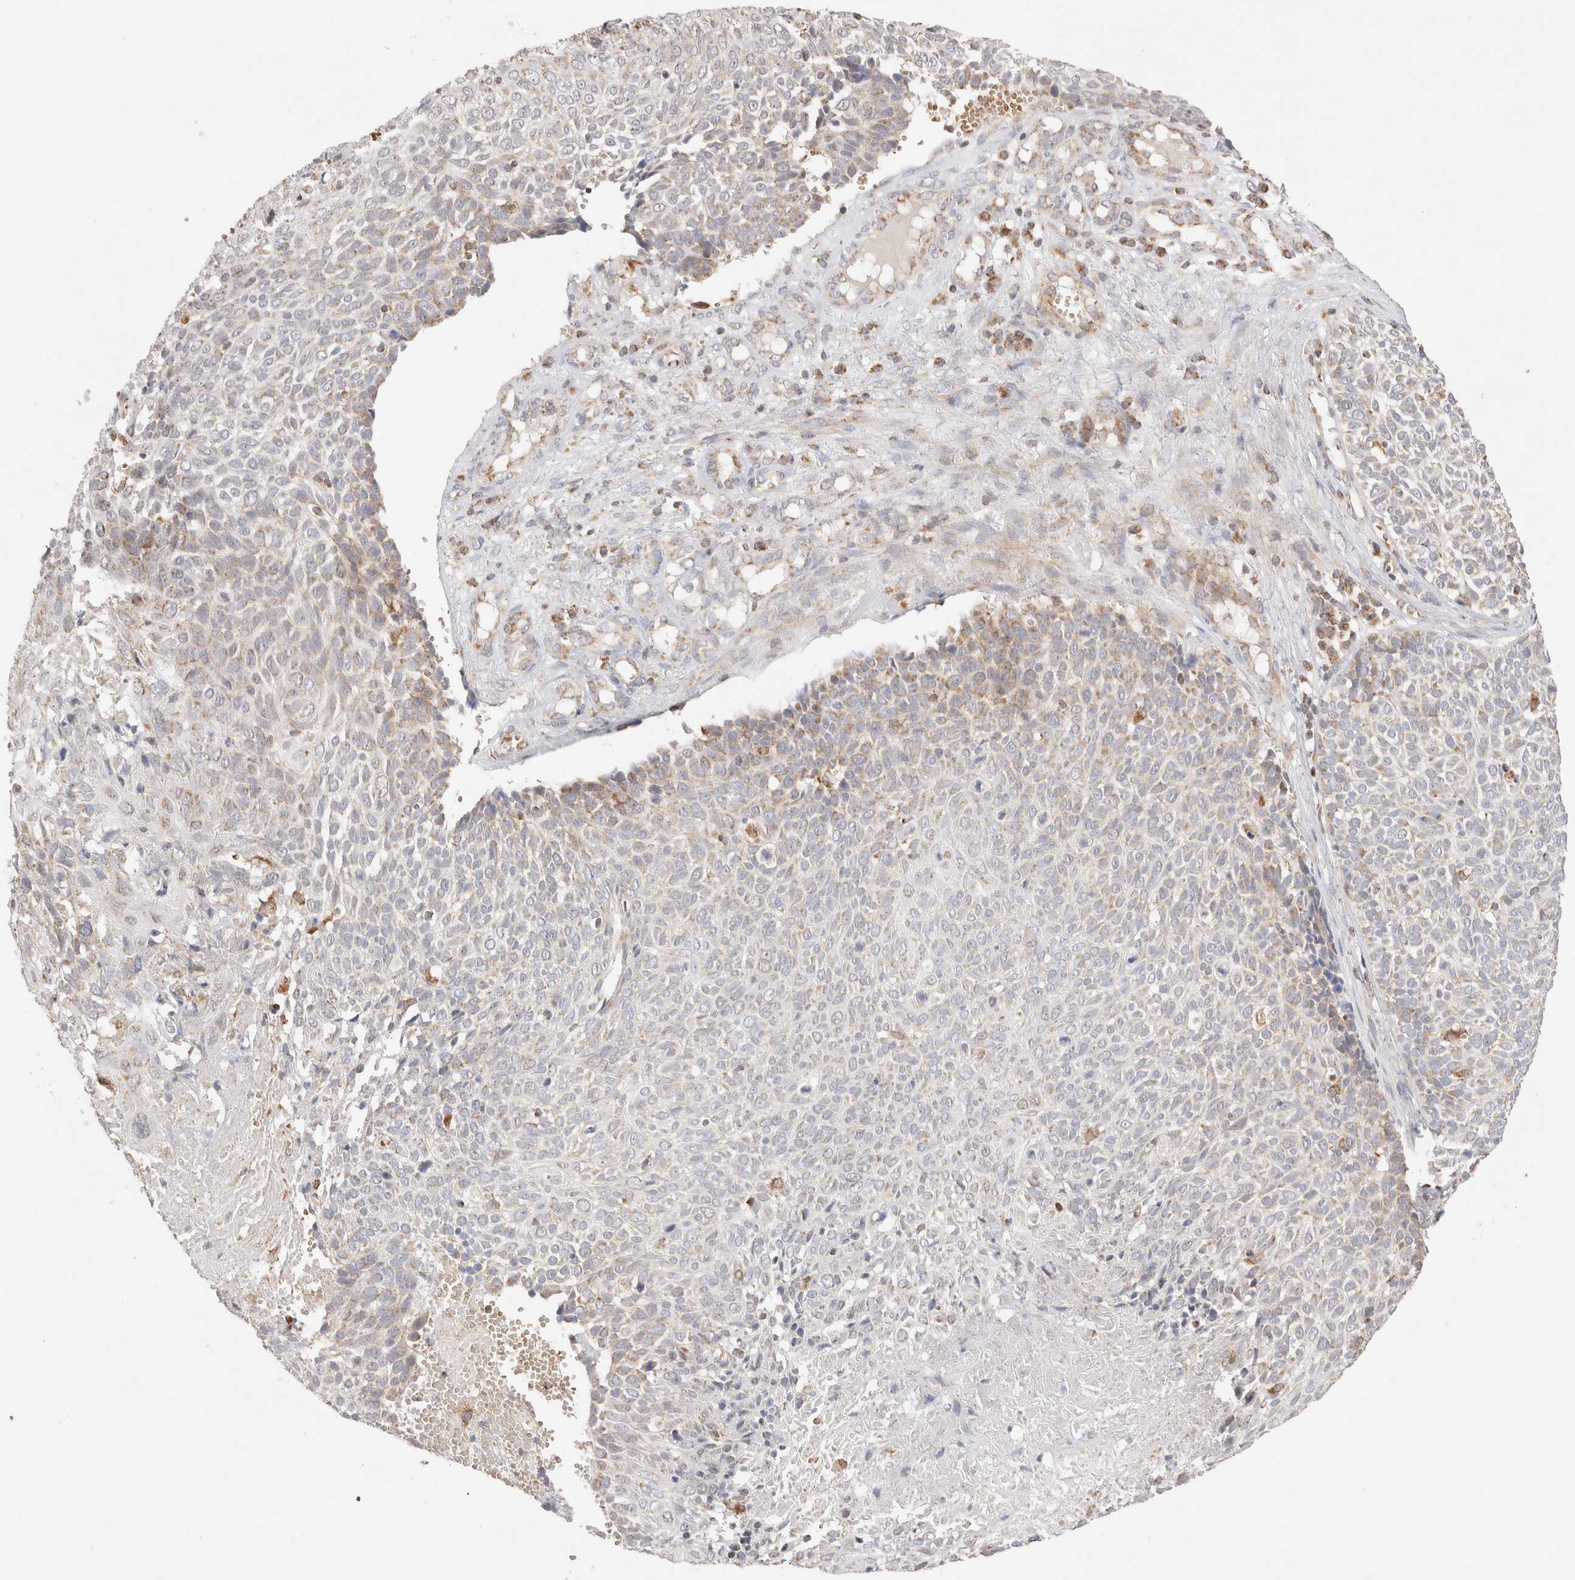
{"staining": {"intensity": "weak", "quantity": "25%-75%", "location": "cytoplasmic/membranous"}, "tissue": "cervical cancer", "cell_type": "Tumor cells", "image_type": "cancer", "snomed": [{"axis": "morphology", "description": "Squamous cell carcinoma, NOS"}, {"axis": "topography", "description": "Cervix"}], "caption": "Protein staining of cervical cancer tissue reveals weak cytoplasmic/membranous positivity in about 25%-75% of tumor cells. (DAB (3,3'-diaminobenzidine) IHC, brown staining for protein, blue staining for nuclei).", "gene": "TMPPE", "patient": {"sex": "female", "age": 74}}